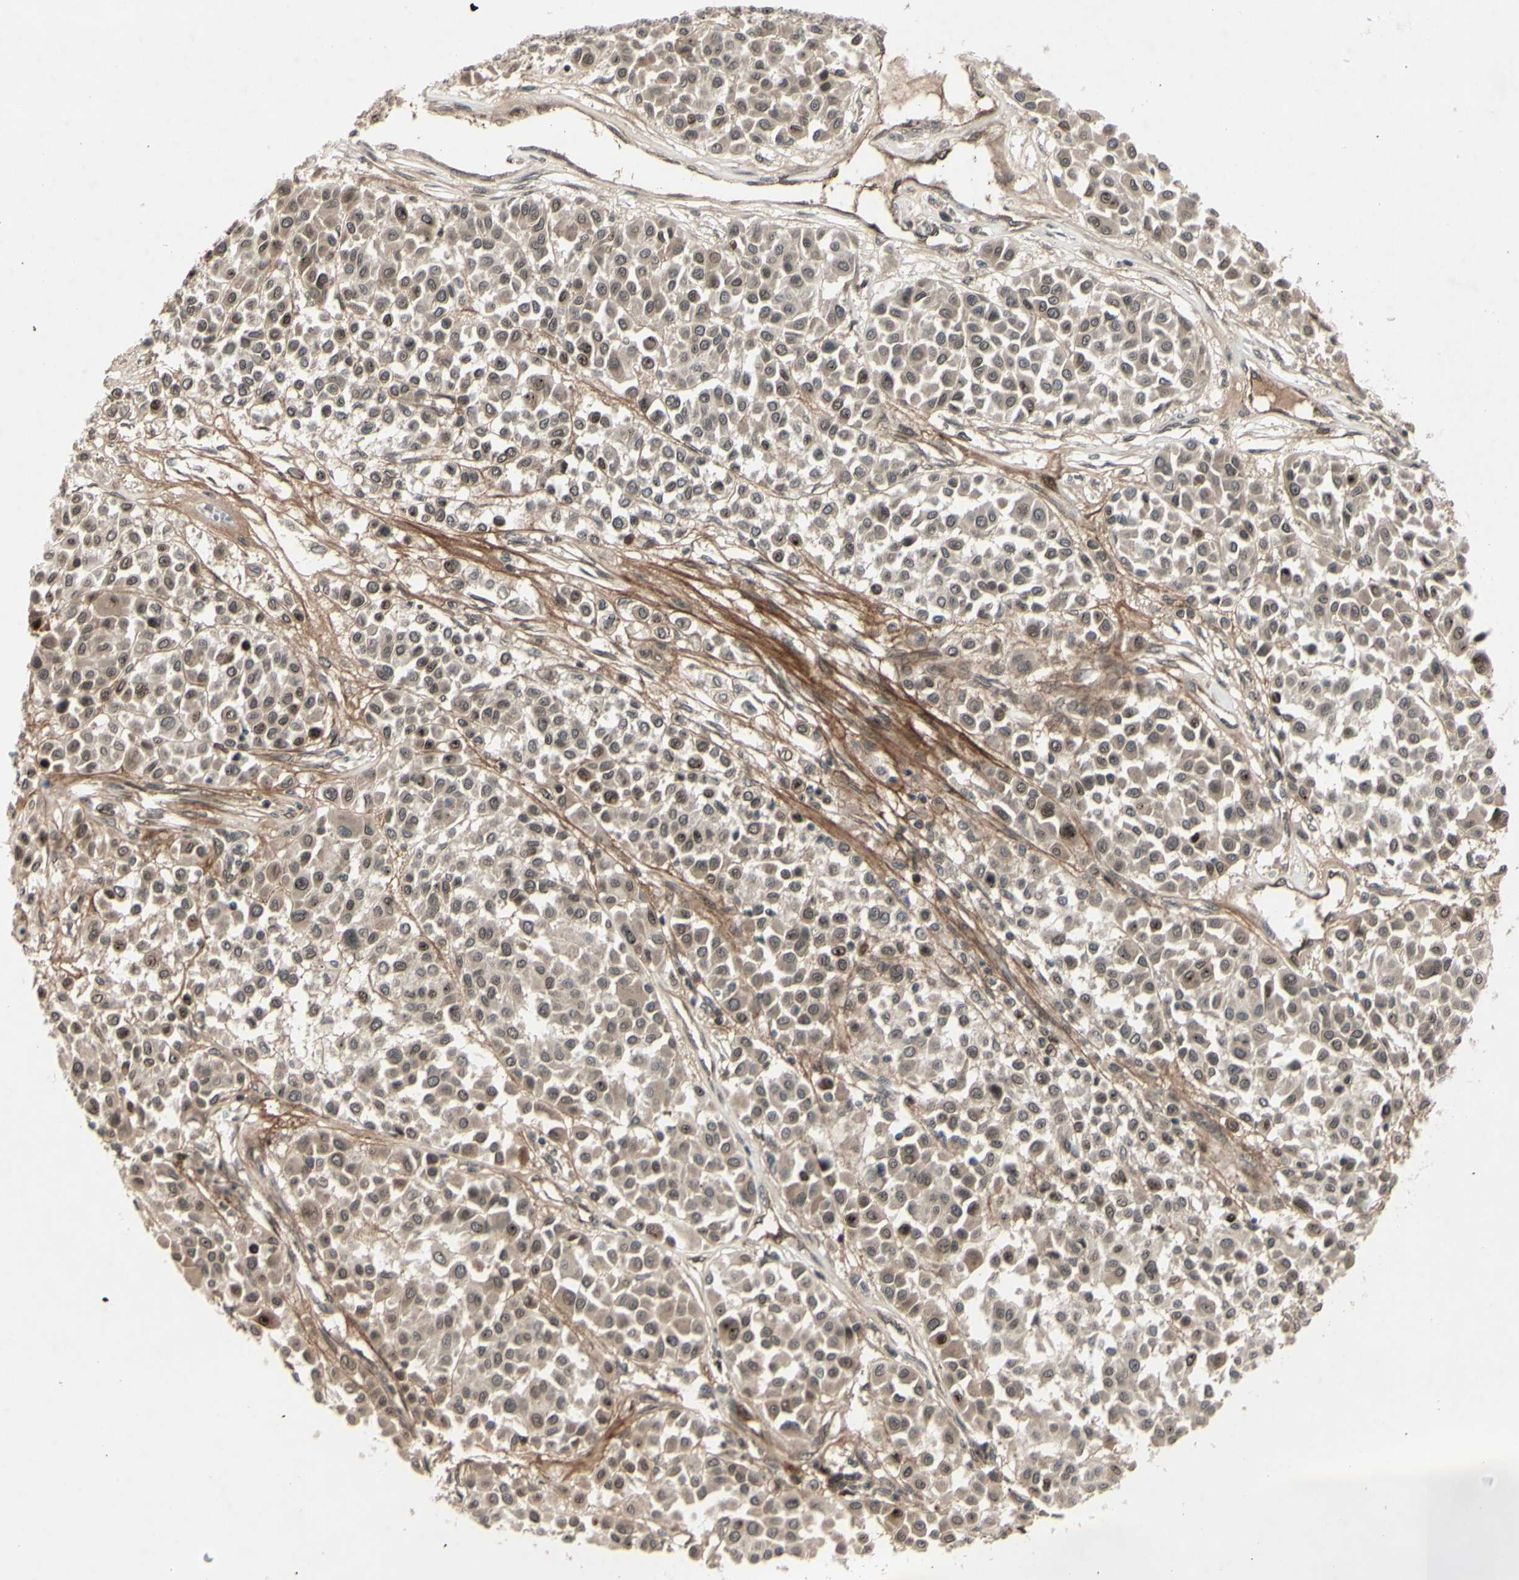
{"staining": {"intensity": "weak", "quantity": "25%-75%", "location": "cytoplasmic/membranous,nuclear"}, "tissue": "melanoma", "cell_type": "Tumor cells", "image_type": "cancer", "snomed": [{"axis": "morphology", "description": "Malignant melanoma, Metastatic site"}, {"axis": "topography", "description": "Soft tissue"}], "caption": "Protein expression analysis of melanoma displays weak cytoplasmic/membranous and nuclear staining in about 25%-75% of tumor cells.", "gene": "MLF2", "patient": {"sex": "male", "age": 41}}